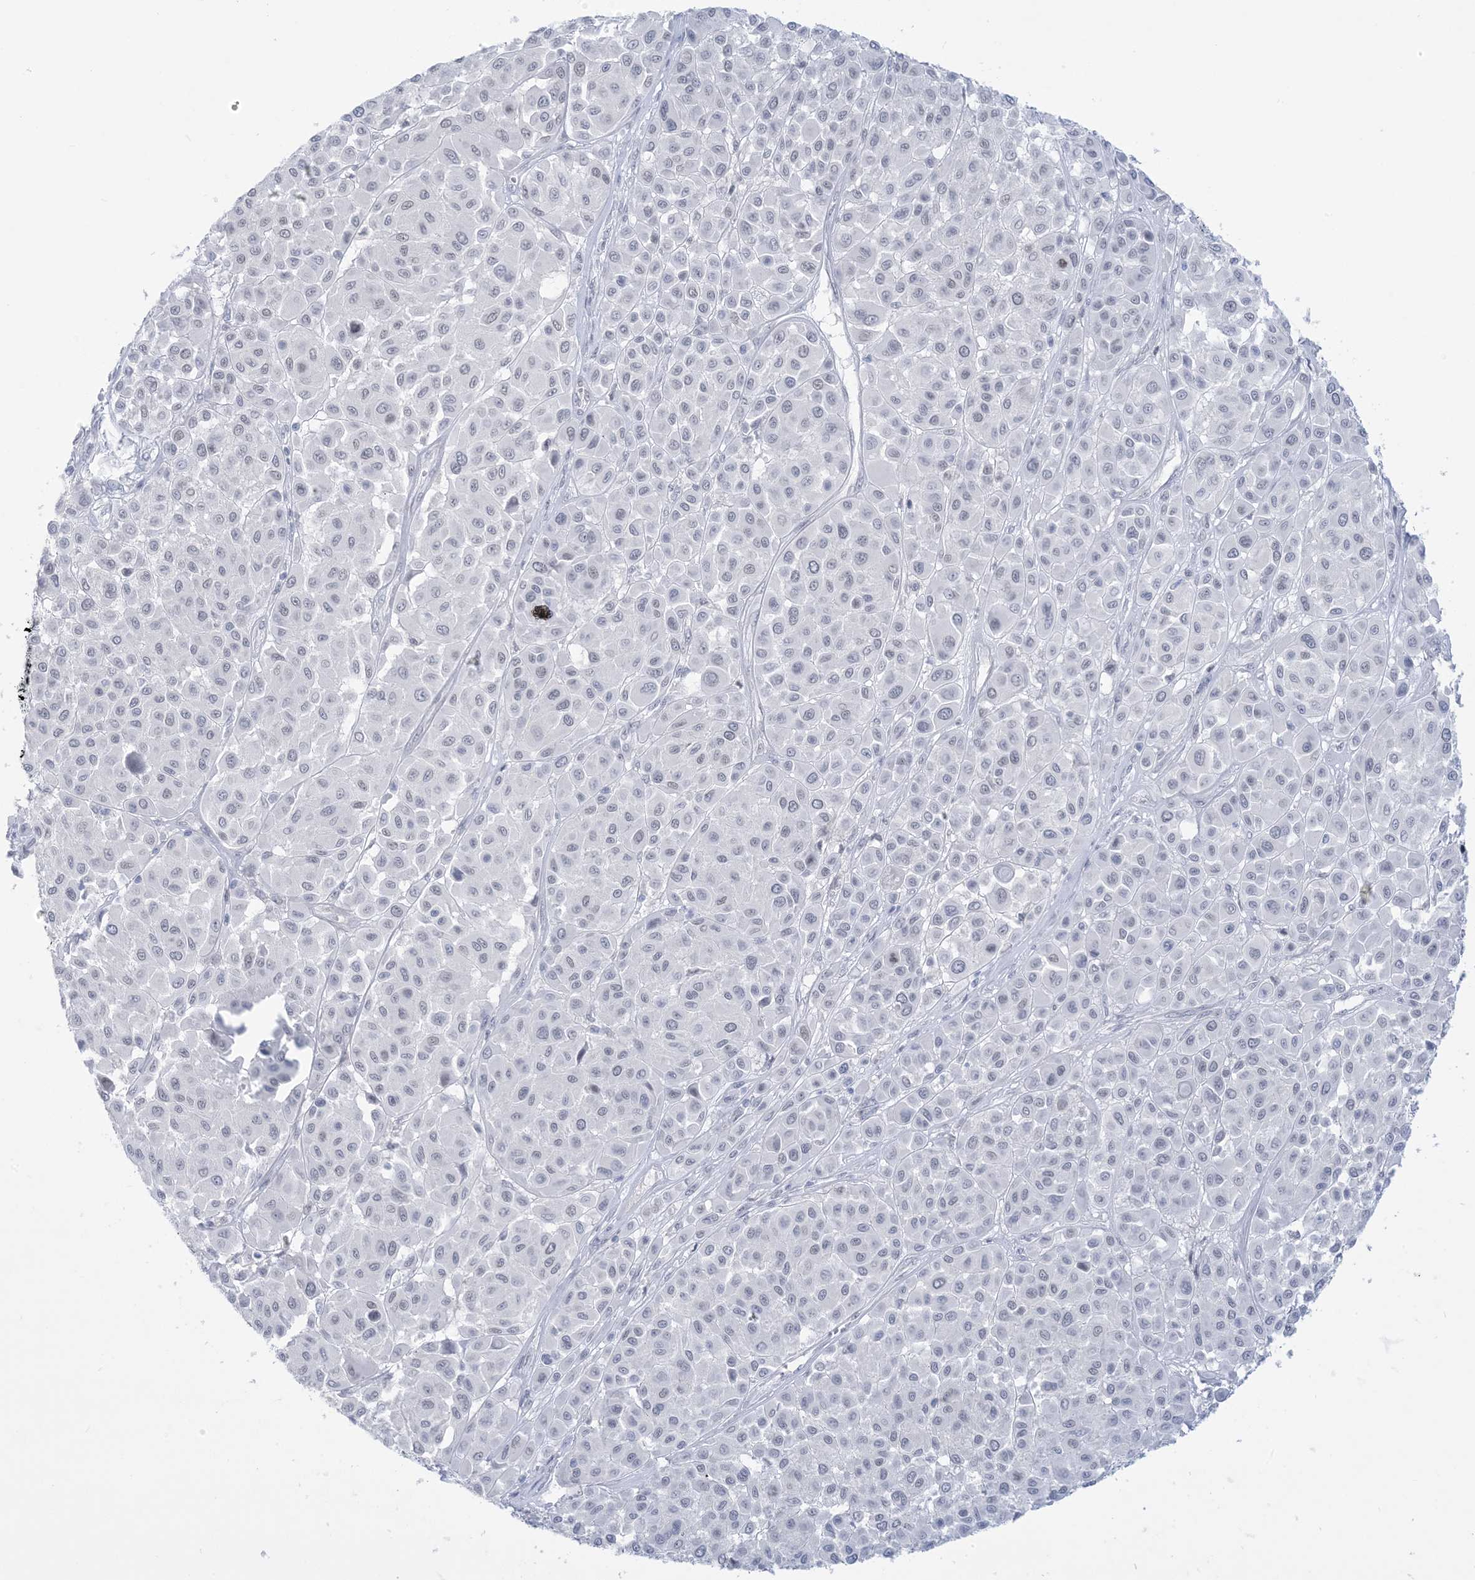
{"staining": {"intensity": "negative", "quantity": "none", "location": "none"}, "tissue": "melanoma", "cell_type": "Tumor cells", "image_type": "cancer", "snomed": [{"axis": "morphology", "description": "Malignant melanoma, Metastatic site"}, {"axis": "topography", "description": "Soft tissue"}], "caption": "Histopathology image shows no protein staining in tumor cells of malignant melanoma (metastatic site) tissue.", "gene": "HOMEZ", "patient": {"sex": "male", "age": 41}}